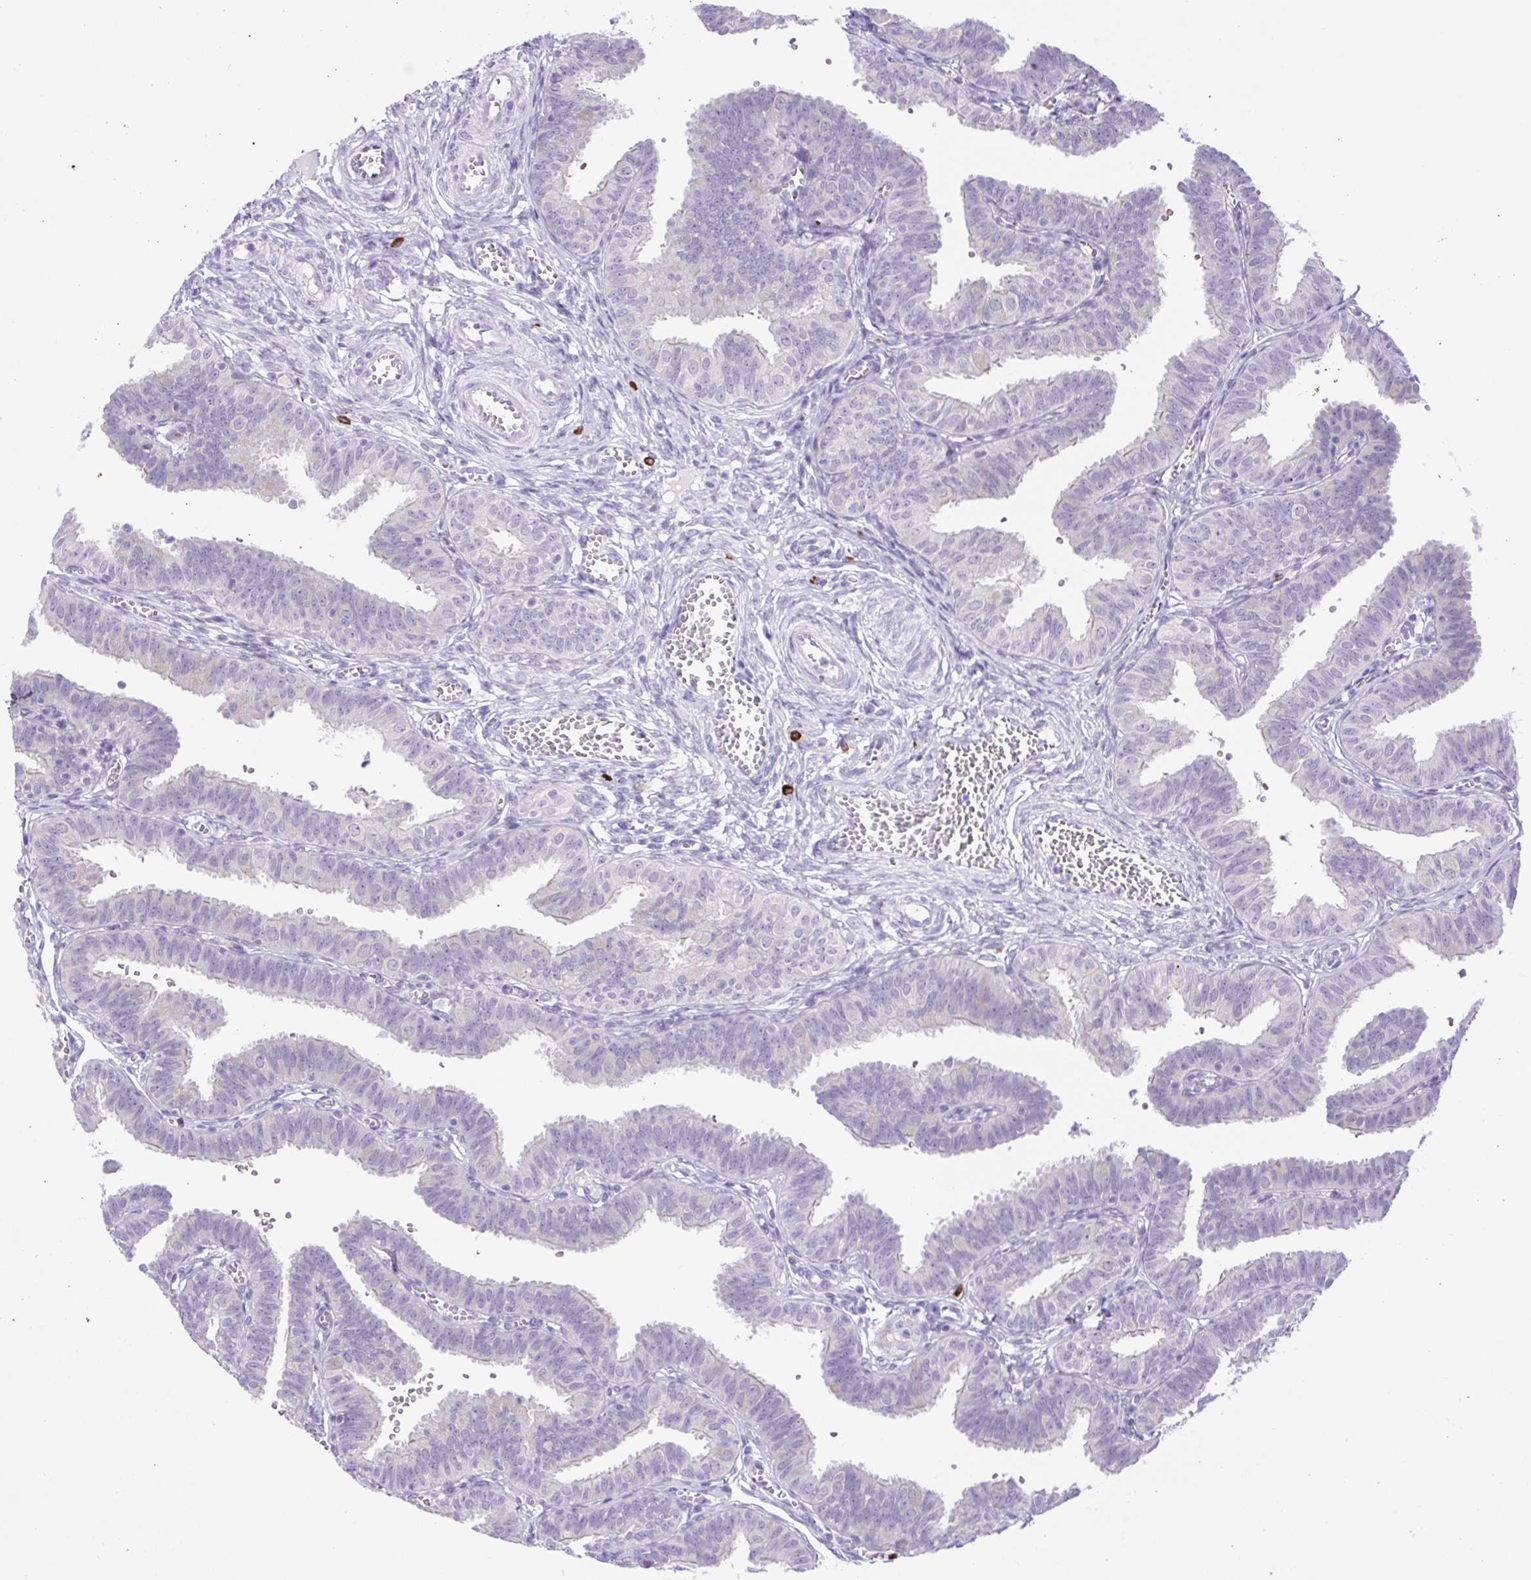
{"staining": {"intensity": "negative", "quantity": "none", "location": "none"}, "tissue": "fallopian tube", "cell_type": "Glandular cells", "image_type": "normal", "snomed": [{"axis": "morphology", "description": "Normal tissue, NOS"}, {"axis": "topography", "description": "Fallopian tube"}], "caption": "This is an immunohistochemistry (IHC) micrograph of benign human fallopian tube. There is no positivity in glandular cells.", "gene": "FAM177B", "patient": {"sex": "female", "age": 25}}